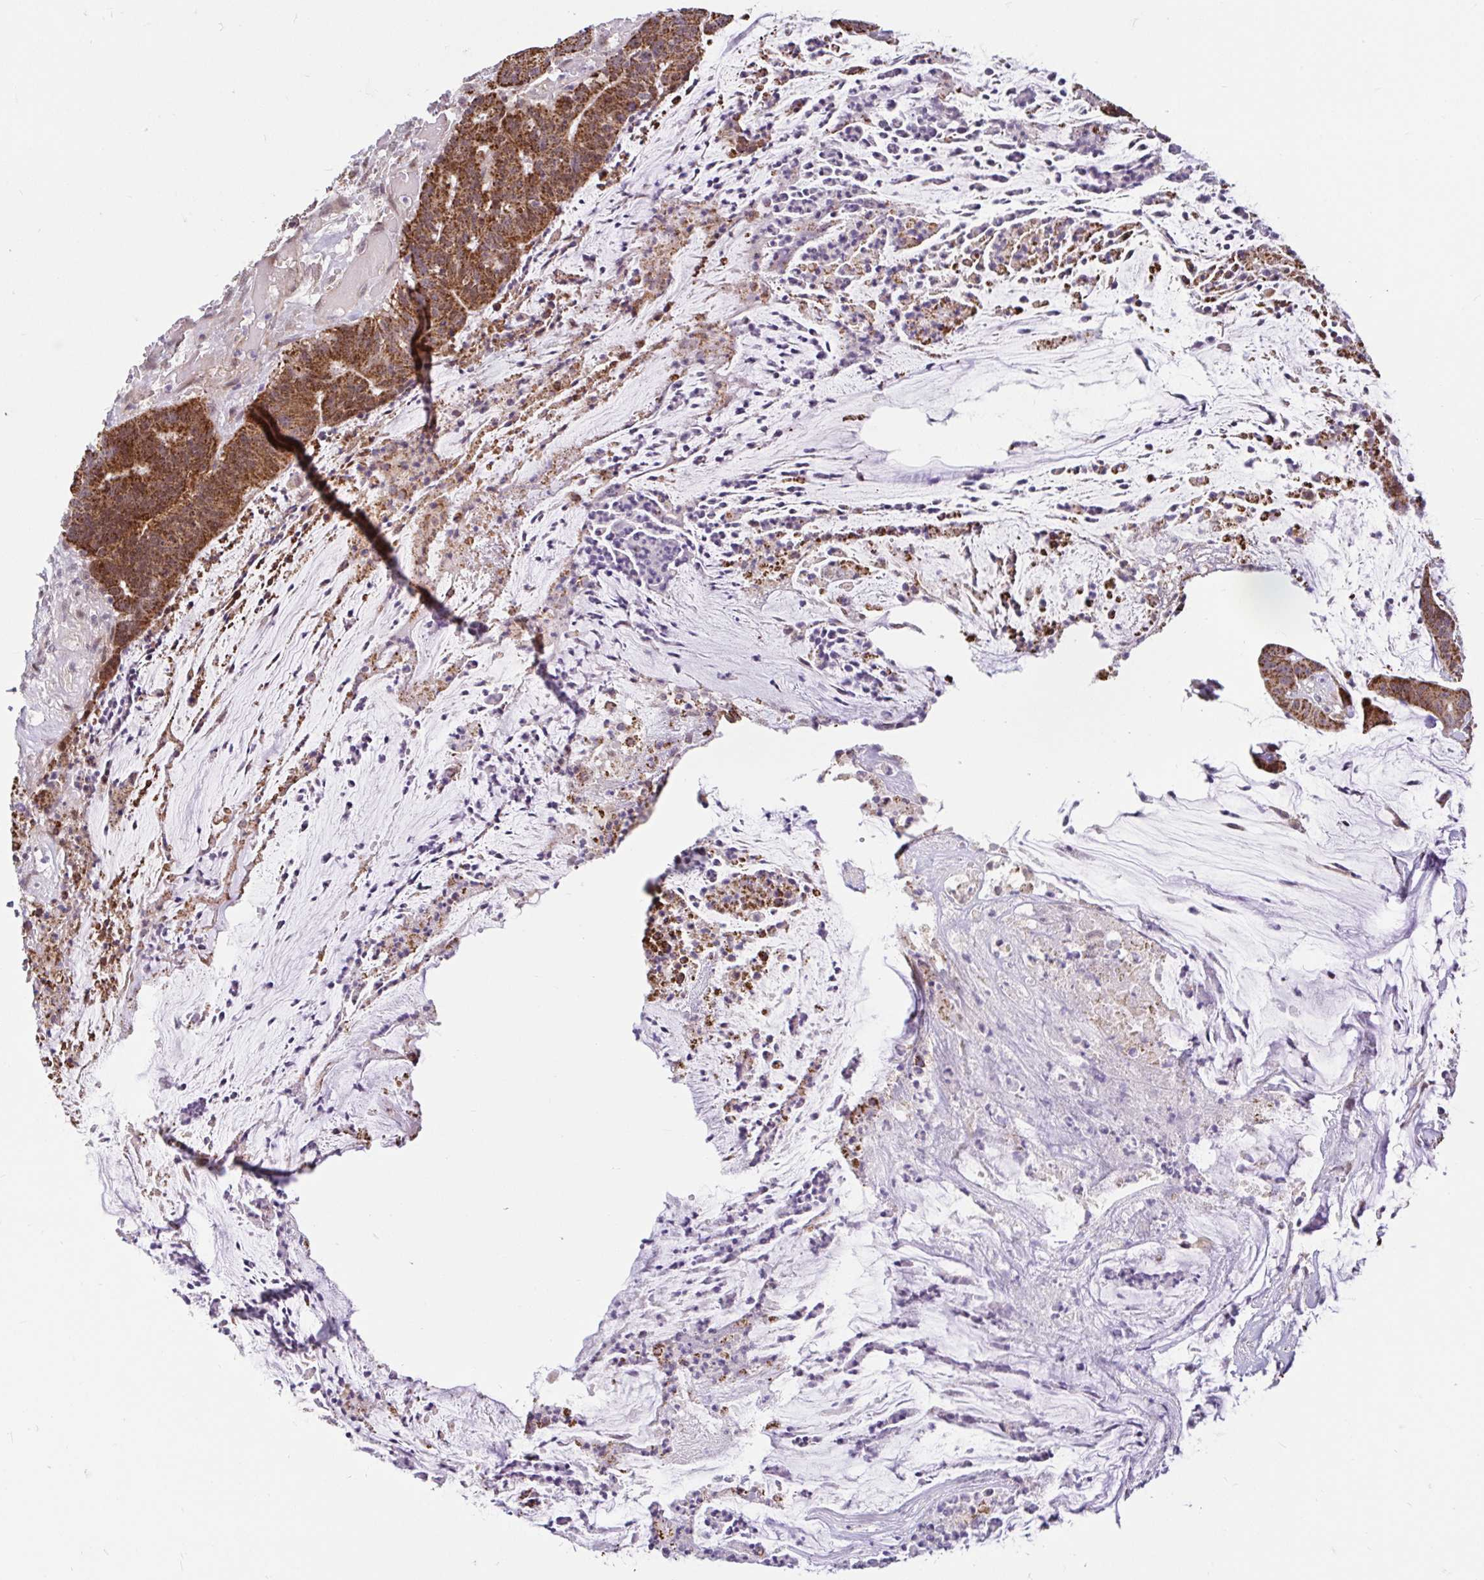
{"staining": {"intensity": "strong", "quantity": ">75%", "location": "cytoplasmic/membranous"}, "tissue": "colorectal cancer", "cell_type": "Tumor cells", "image_type": "cancer", "snomed": [{"axis": "morphology", "description": "Adenocarcinoma, NOS"}, {"axis": "topography", "description": "Colon"}], "caption": "IHC of colorectal cancer demonstrates high levels of strong cytoplasmic/membranous expression in about >75% of tumor cells.", "gene": "TIMM50", "patient": {"sex": "female", "age": 78}}